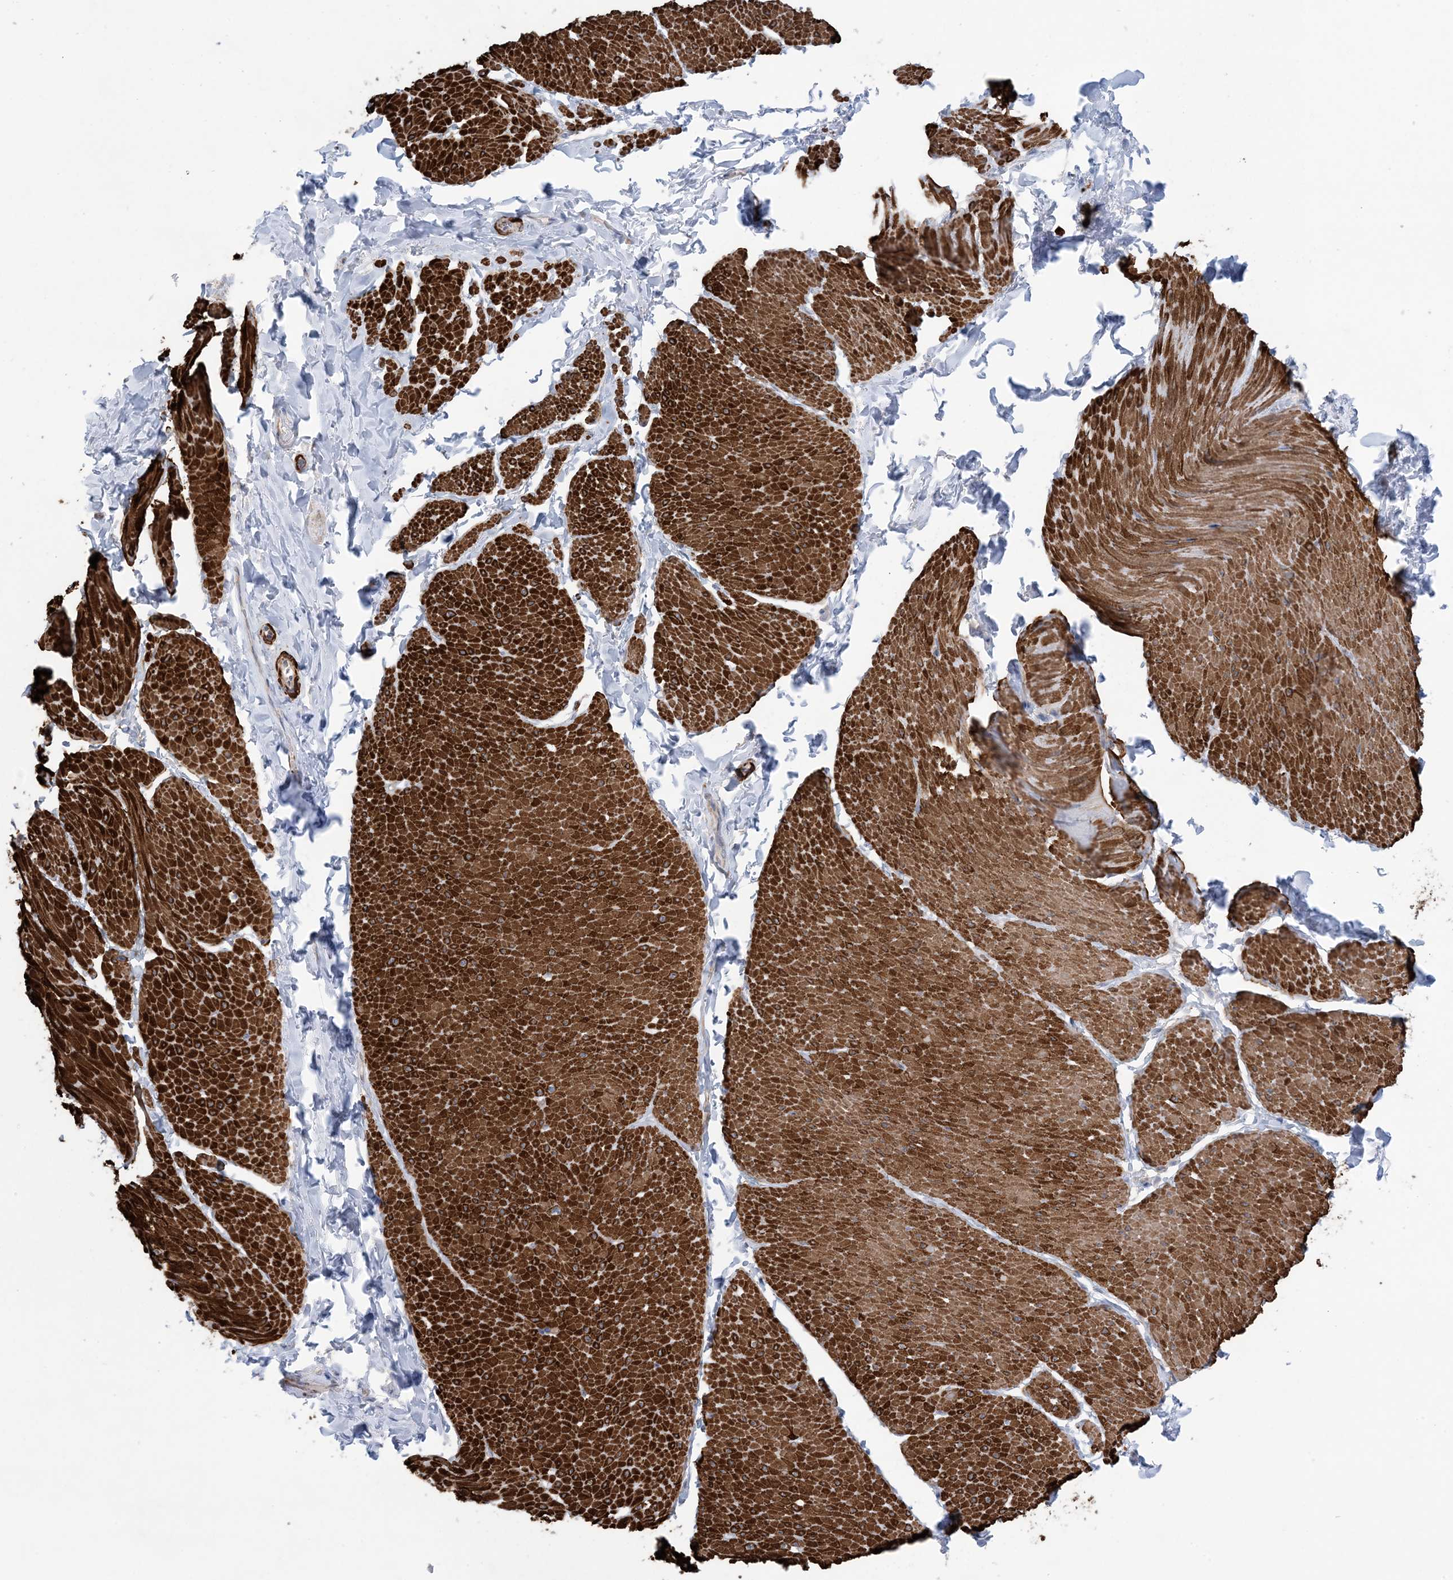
{"staining": {"intensity": "strong", "quantity": ">75%", "location": "cytoplasmic/membranous"}, "tissue": "smooth muscle", "cell_type": "Smooth muscle cells", "image_type": "normal", "snomed": [{"axis": "morphology", "description": "Urothelial carcinoma, High grade"}, {"axis": "topography", "description": "Urinary bladder"}], "caption": "This is a photomicrograph of immunohistochemistry (IHC) staining of normal smooth muscle, which shows strong staining in the cytoplasmic/membranous of smooth muscle cells.", "gene": "SHANK1", "patient": {"sex": "male", "age": 46}}